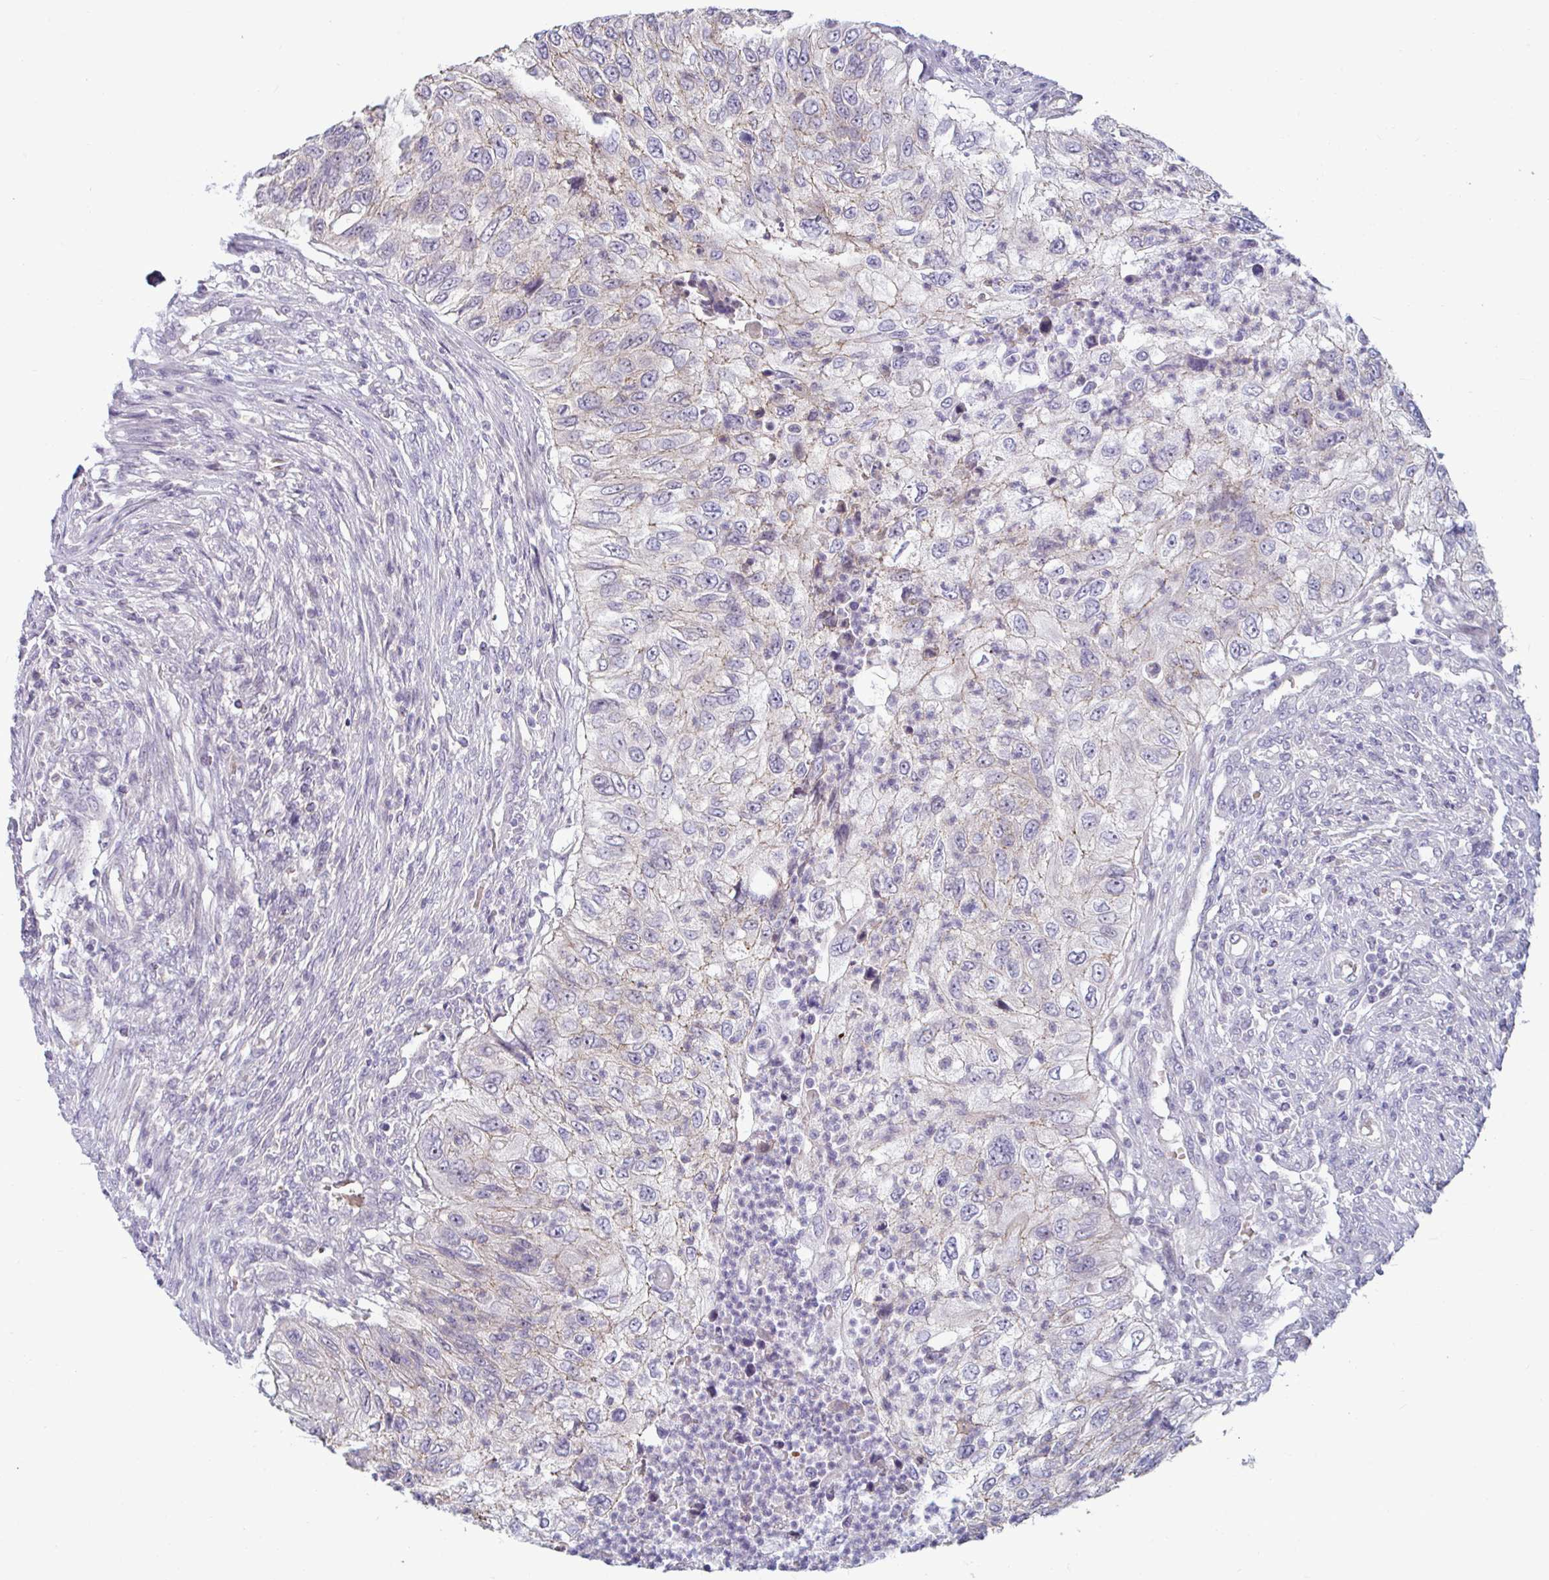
{"staining": {"intensity": "weak", "quantity": "<25%", "location": "cytoplasmic/membranous"}, "tissue": "urothelial cancer", "cell_type": "Tumor cells", "image_type": "cancer", "snomed": [{"axis": "morphology", "description": "Urothelial carcinoma, High grade"}, {"axis": "topography", "description": "Urinary bladder"}], "caption": "An IHC micrograph of urothelial carcinoma (high-grade) is shown. There is no staining in tumor cells of urothelial carcinoma (high-grade). (IHC, brightfield microscopy, high magnification).", "gene": "GSTM1", "patient": {"sex": "female", "age": 60}}